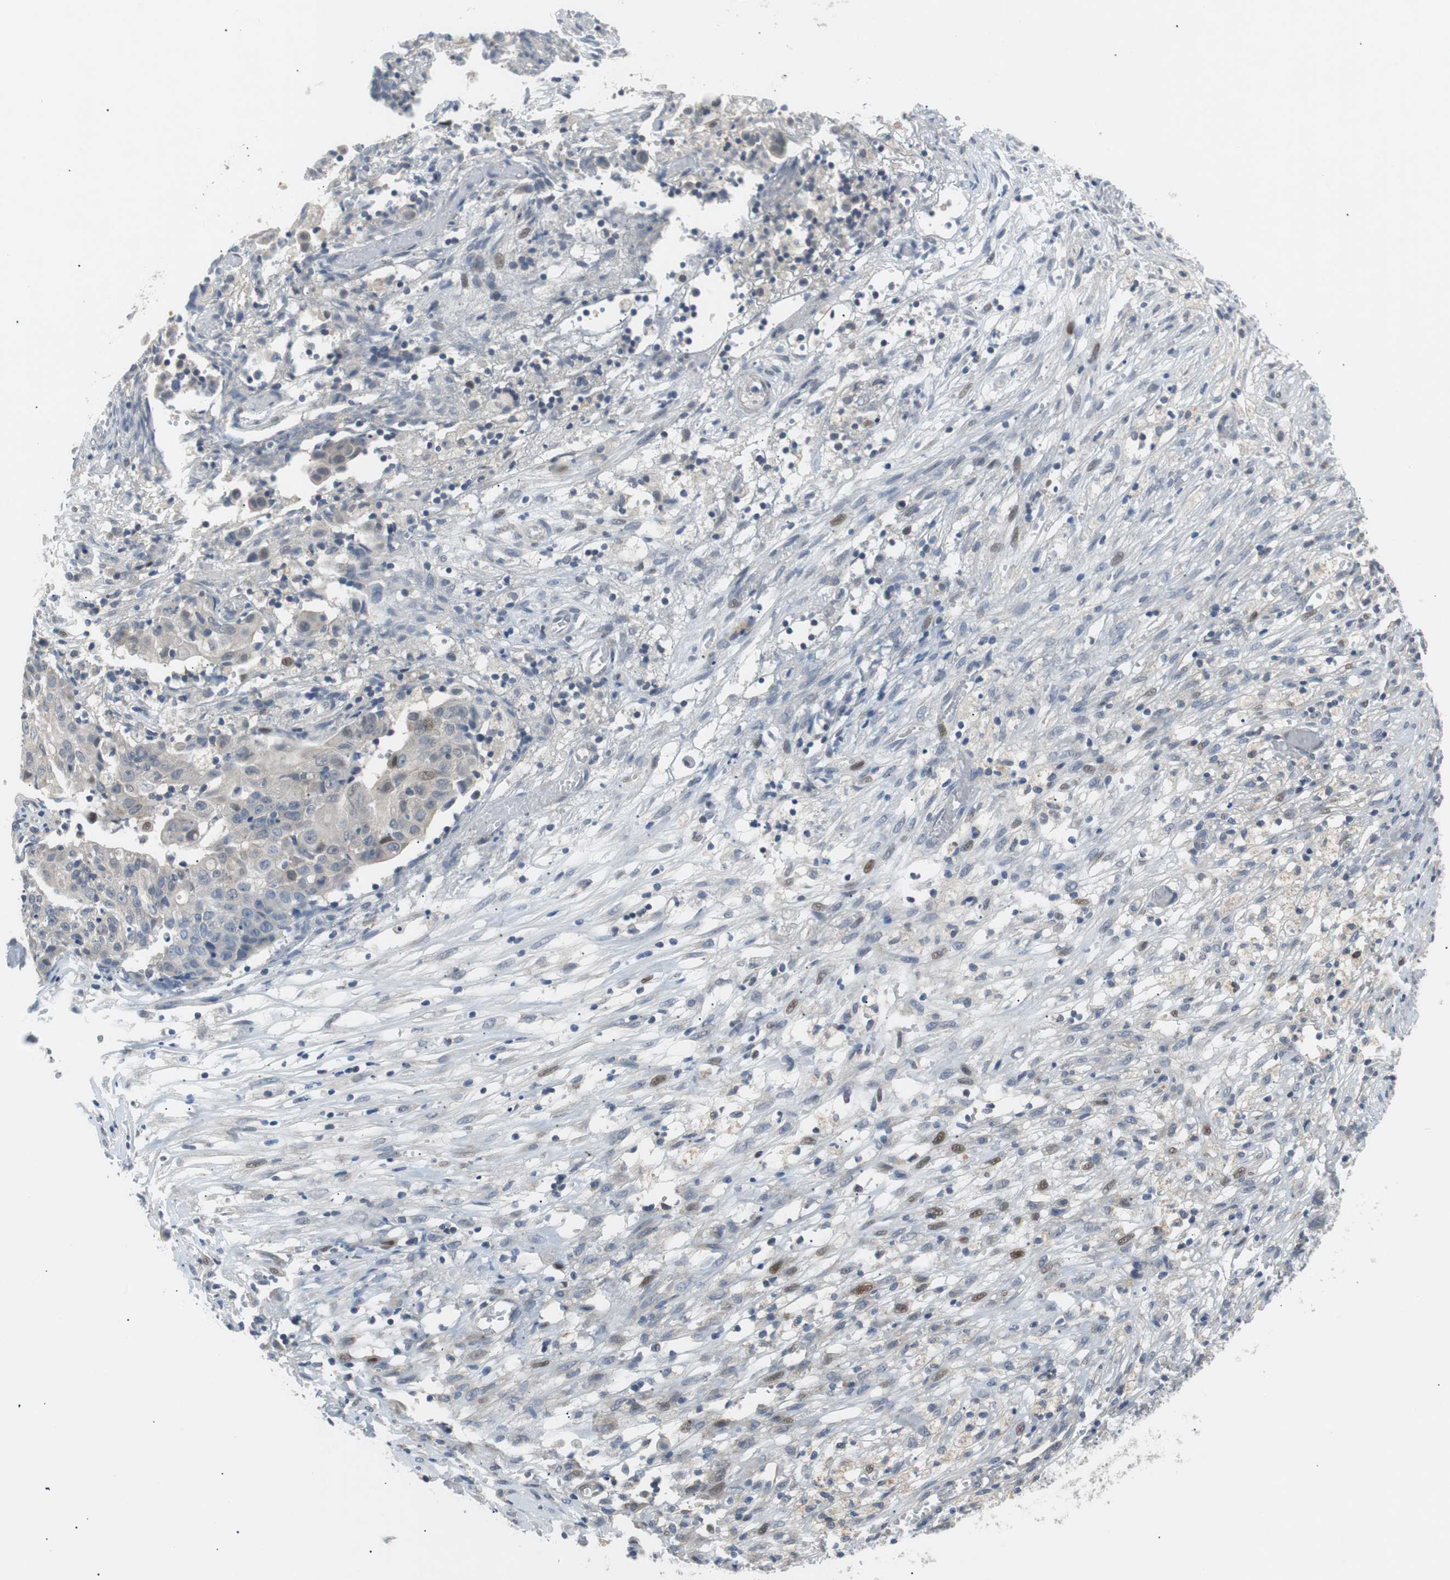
{"staining": {"intensity": "weak", "quantity": "<25%", "location": "nuclear"}, "tissue": "ovarian cancer", "cell_type": "Tumor cells", "image_type": "cancer", "snomed": [{"axis": "morphology", "description": "Carcinoma, endometroid"}, {"axis": "topography", "description": "Ovary"}], "caption": "A histopathology image of ovarian cancer (endometroid carcinoma) stained for a protein exhibits no brown staining in tumor cells.", "gene": "MAP2K4", "patient": {"sex": "female", "age": 42}}